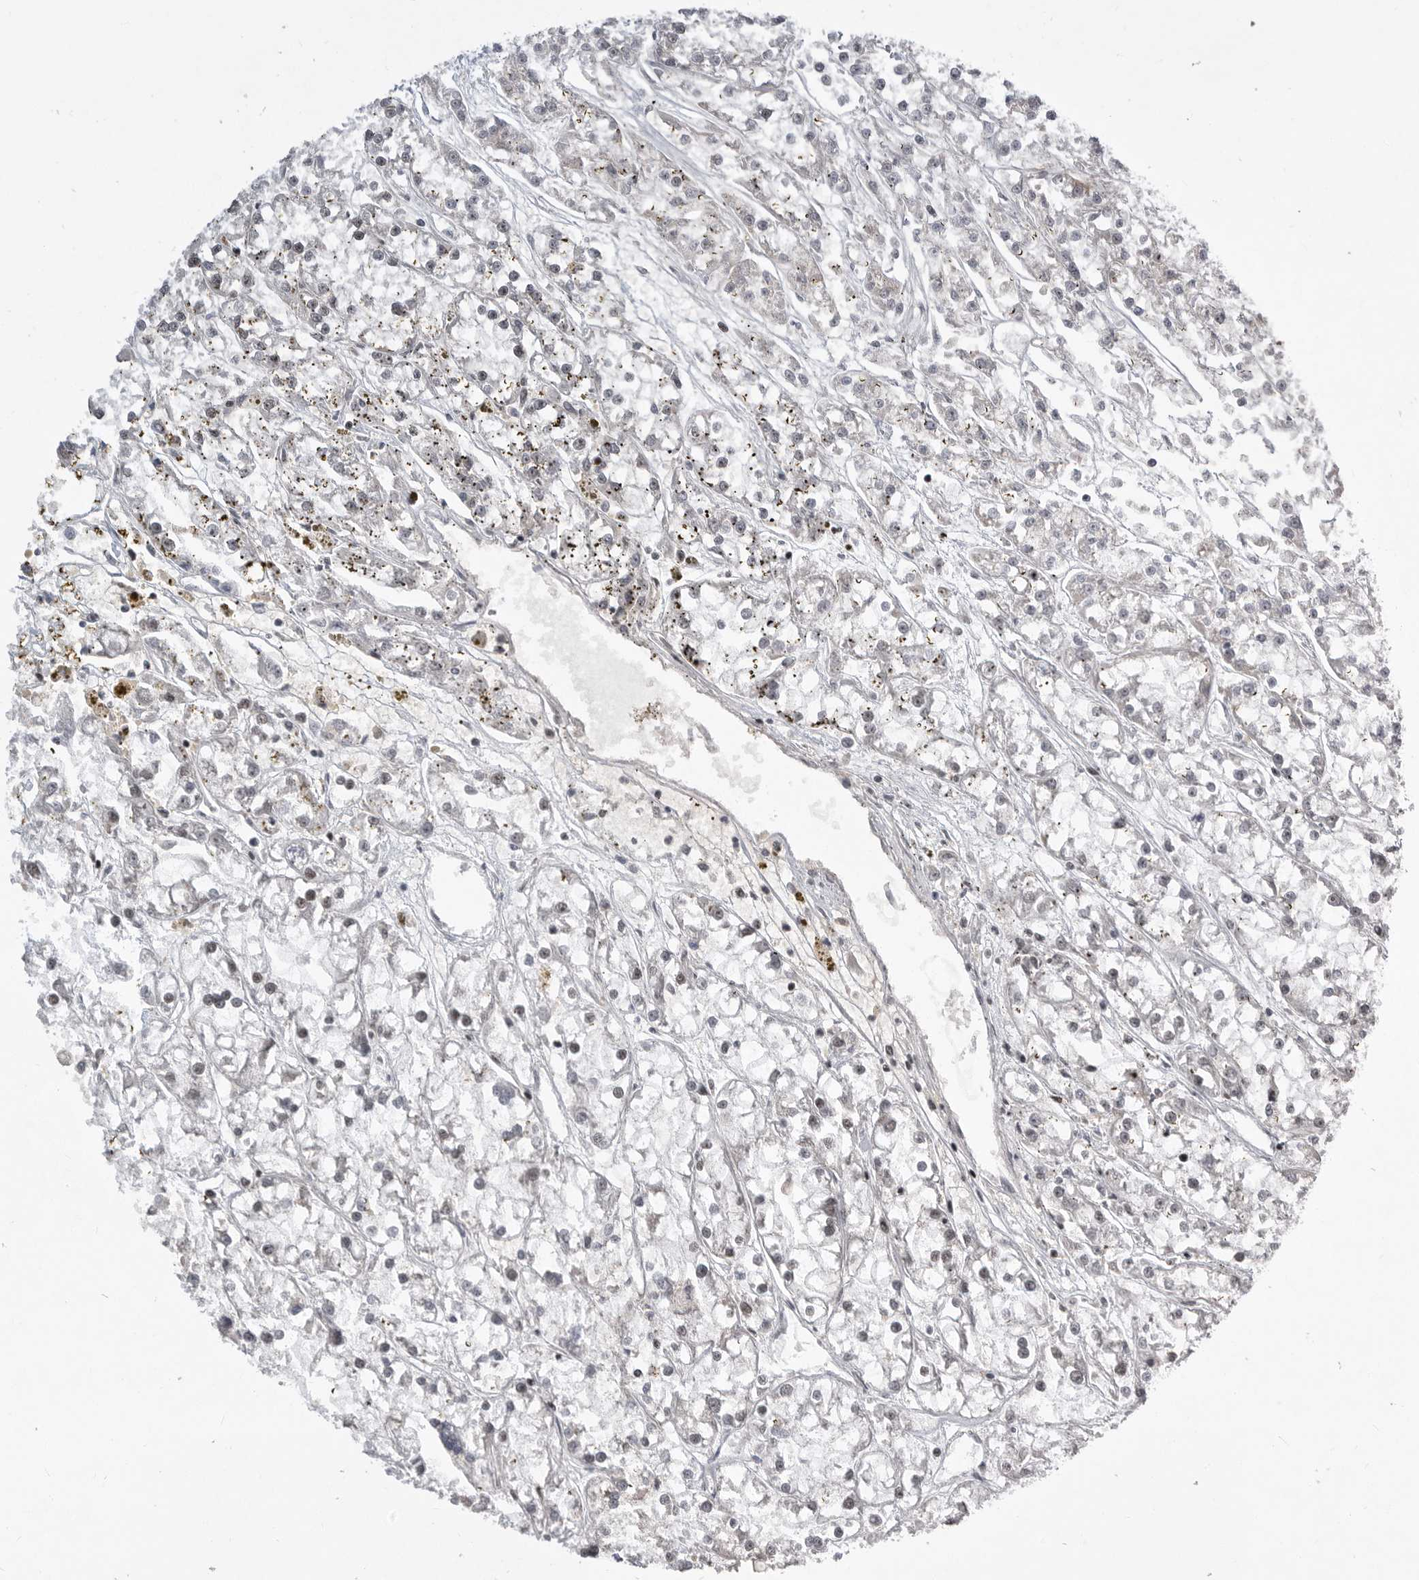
{"staining": {"intensity": "negative", "quantity": "none", "location": "none"}, "tissue": "renal cancer", "cell_type": "Tumor cells", "image_type": "cancer", "snomed": [{"axis": "morphology", "description": "Adenocarcinoma, NOS"}, {"axis": "topography", "description": "Kidney"}], "caption": "Tumor cells are negative for brown protein staining in renal cancer (adenocarcinoma). (DAB (3,3'-diaminobenzidine) immunohistochemistry with hematoxylin counter stain).", "gene": "PPP1R8", "patient": {"sex": "female", "age": 52}}